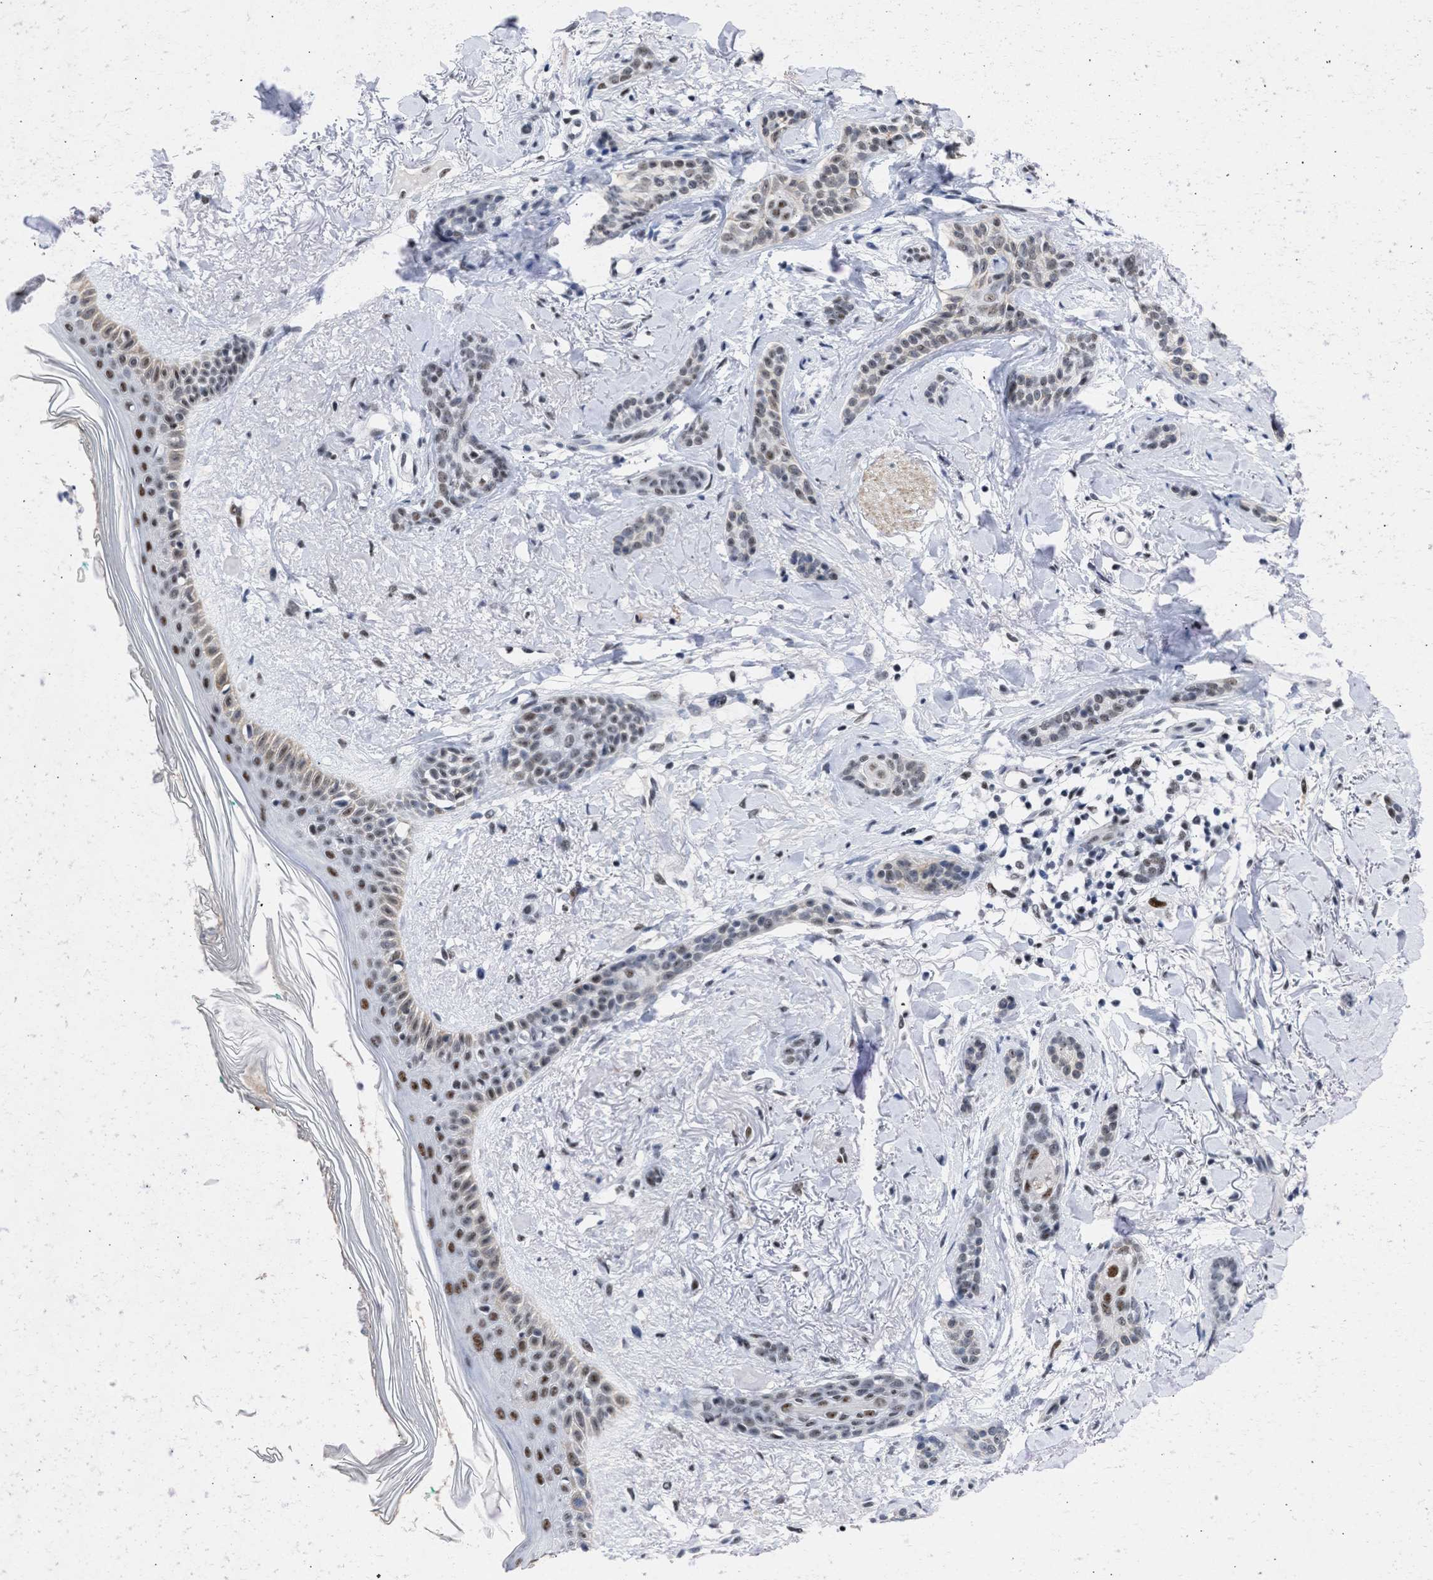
{"staining": {"intensity": "weak", "quantity": ">75%", "location": "nuclear"}, "tissue": "skin cancer", "cell_type": "Tumor cells", "image_type": "cancer", "snomed": [{"axis": "morphology", "description": "Basal cell carcinoma"}, {"axis": "morphology", "description": "Adnexal tumor, benign"}, {"axis": "topography", "description": "Skin"}], "caption": "Protein positivity by immunohistochemistry (IHC) reveals weak nuclear expression in approximately >75% of tumor cells in benign adnexal tumor (skin).", "gene": "DDX41", "patient": {"sex": "female", "age": 42}}